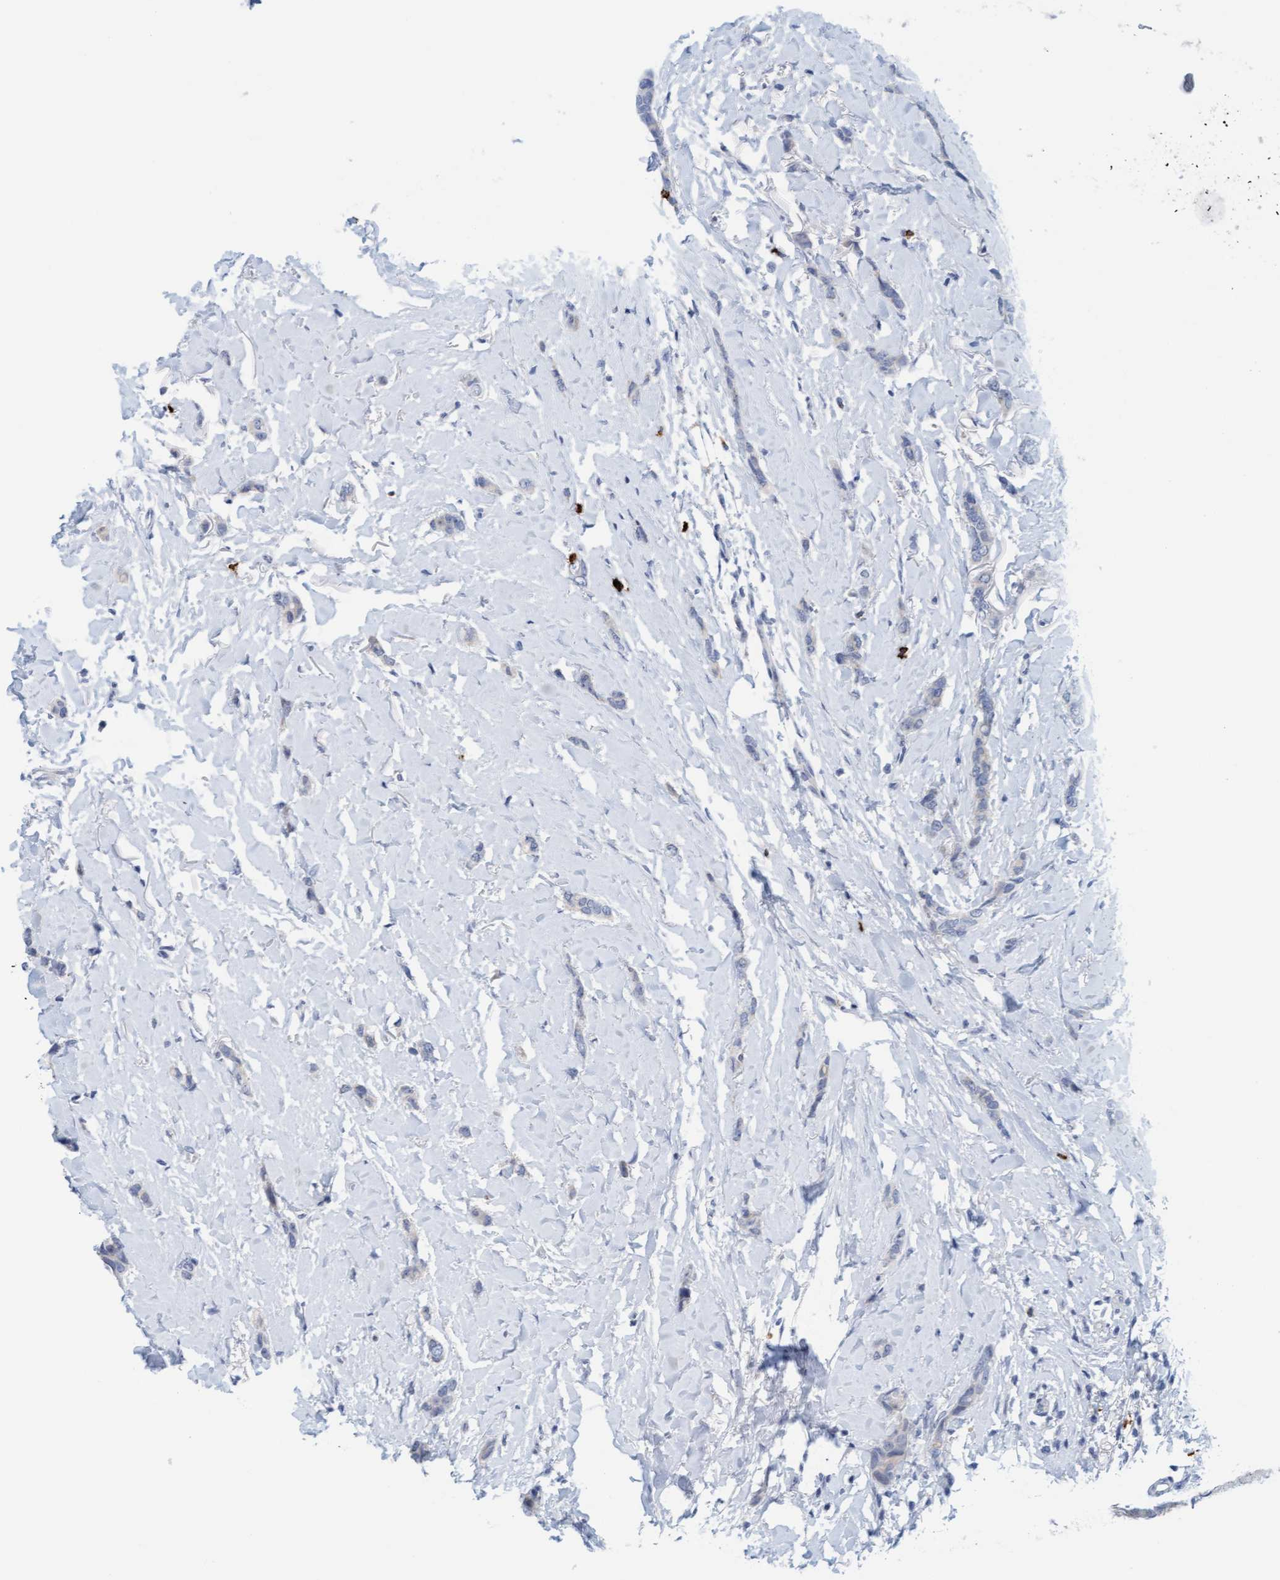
{"staining": {"intensity": "negative", "quantity": "none", "location": "none"}, "tissue": "breast cancer", "cell_type": "Tumor cells", "image_type": "cancer", "snomed": [{"axis": "morphology", "description": "Lobular carcinoma"}, {"axis": "topography", "description": "Skin"}, {"axis": "topography", "description": "Breast"}], "caption": "The histopathology image exhibits no significant expression in tumor cells of breast cancer.", "gene": "CPA3", "patient": {"sex": "female", "age": 46}}